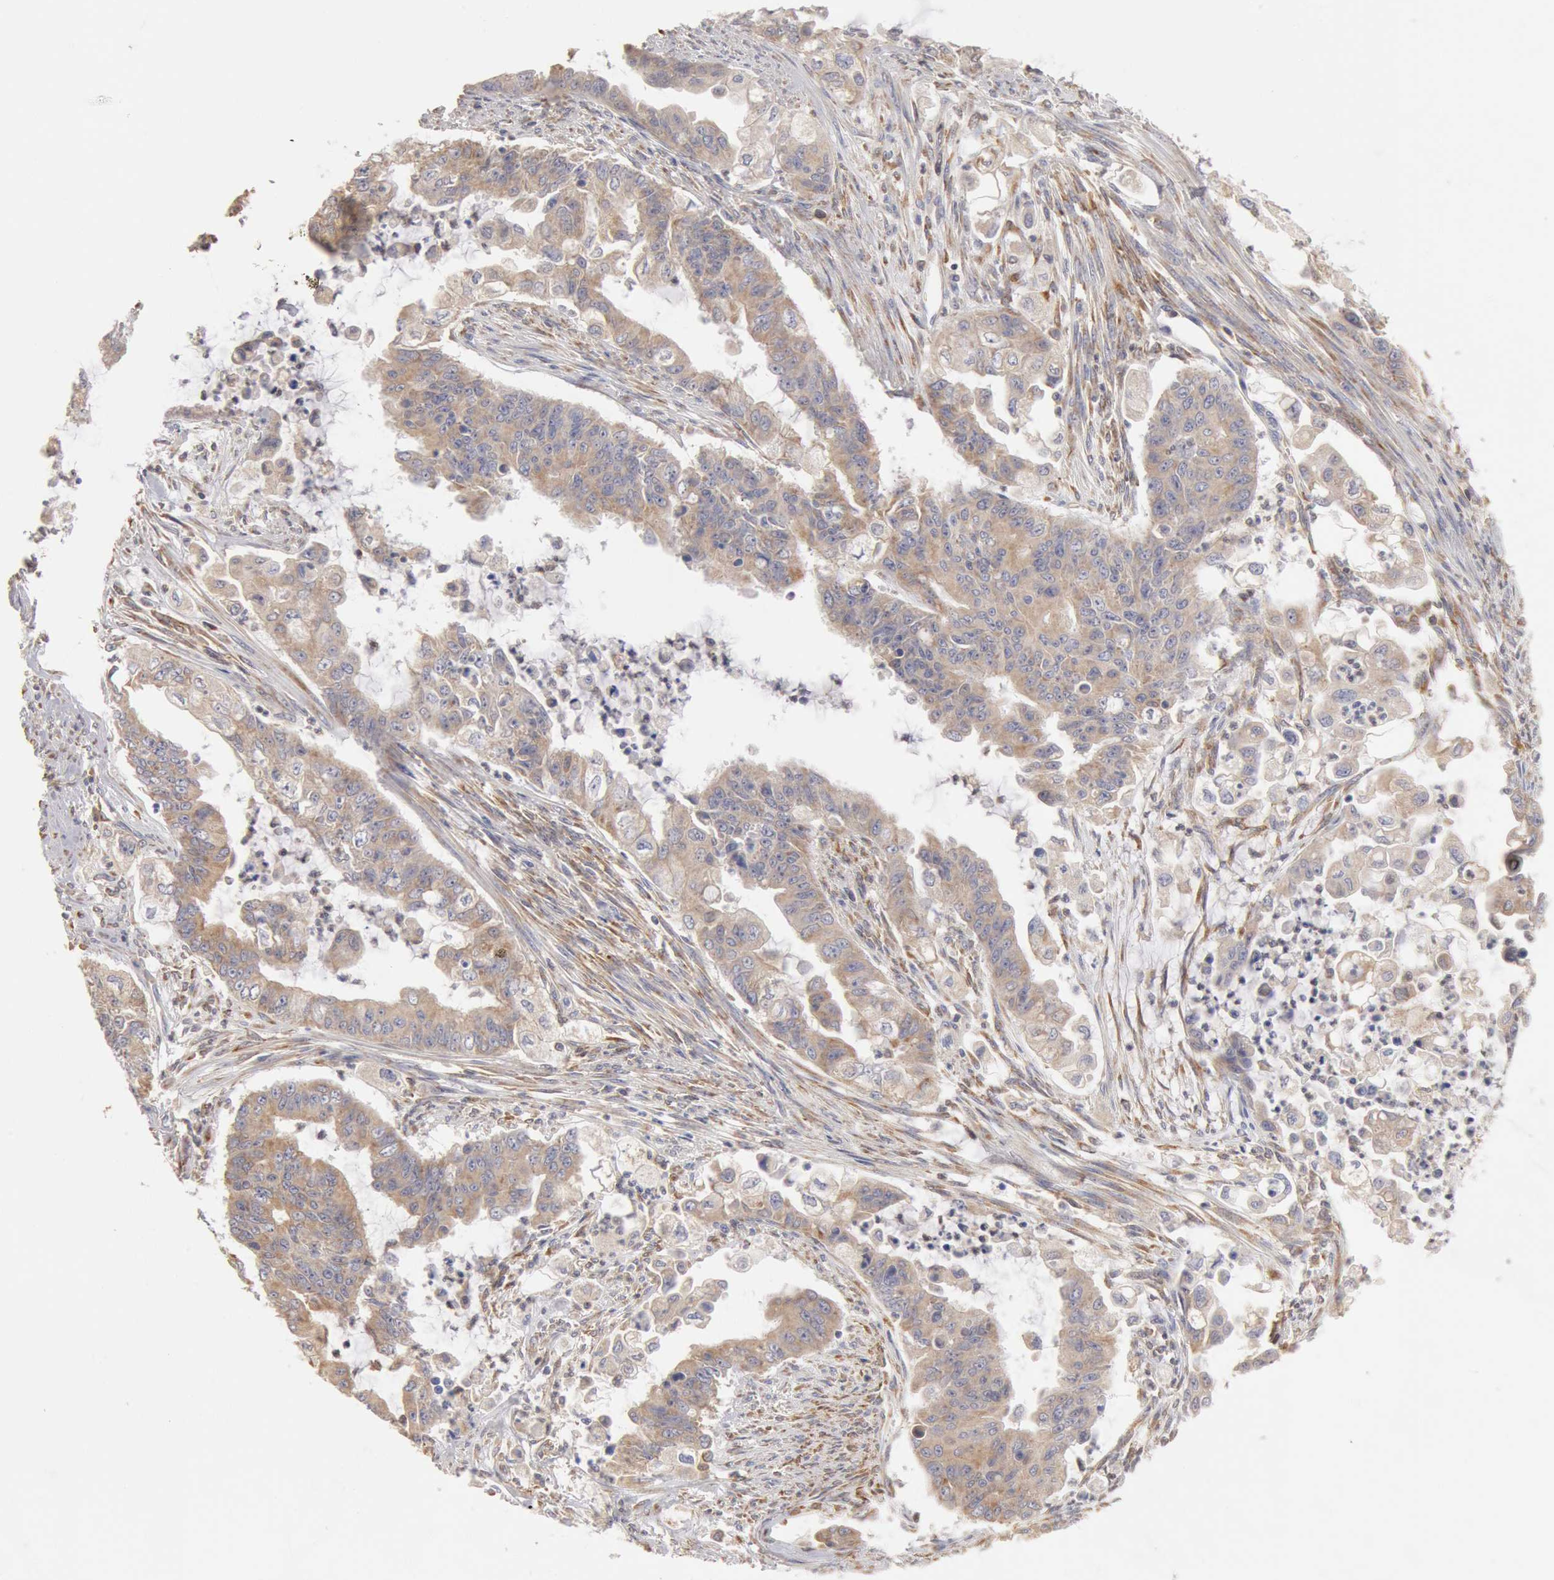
{"staining": {"intensity": "weak", "quantity": ">75%", "location": "cytoplasmic/membranous"}, "tissue": "endometrial cancer", "cell_type": "Tumor cells", "image_type": "cancer", "snomed": [{"axis": "morphology", "description": "Adenocarcinoma, NOS"}, {"axis": "topography", "description": "Endometrium"}], "caption": "DAB (3,3'-diaminobenzidine) immunohistochemical staining of human endometrial cancer (adenocarcinoma) reveals weak cytoplasmic/membranous protein staining in about >75% of tumor cells. (Brightfield microscopy of DAB IHC at high magnification).", "gene": "OSBPL8", "patient": {"sex": "female", "age": 75}}